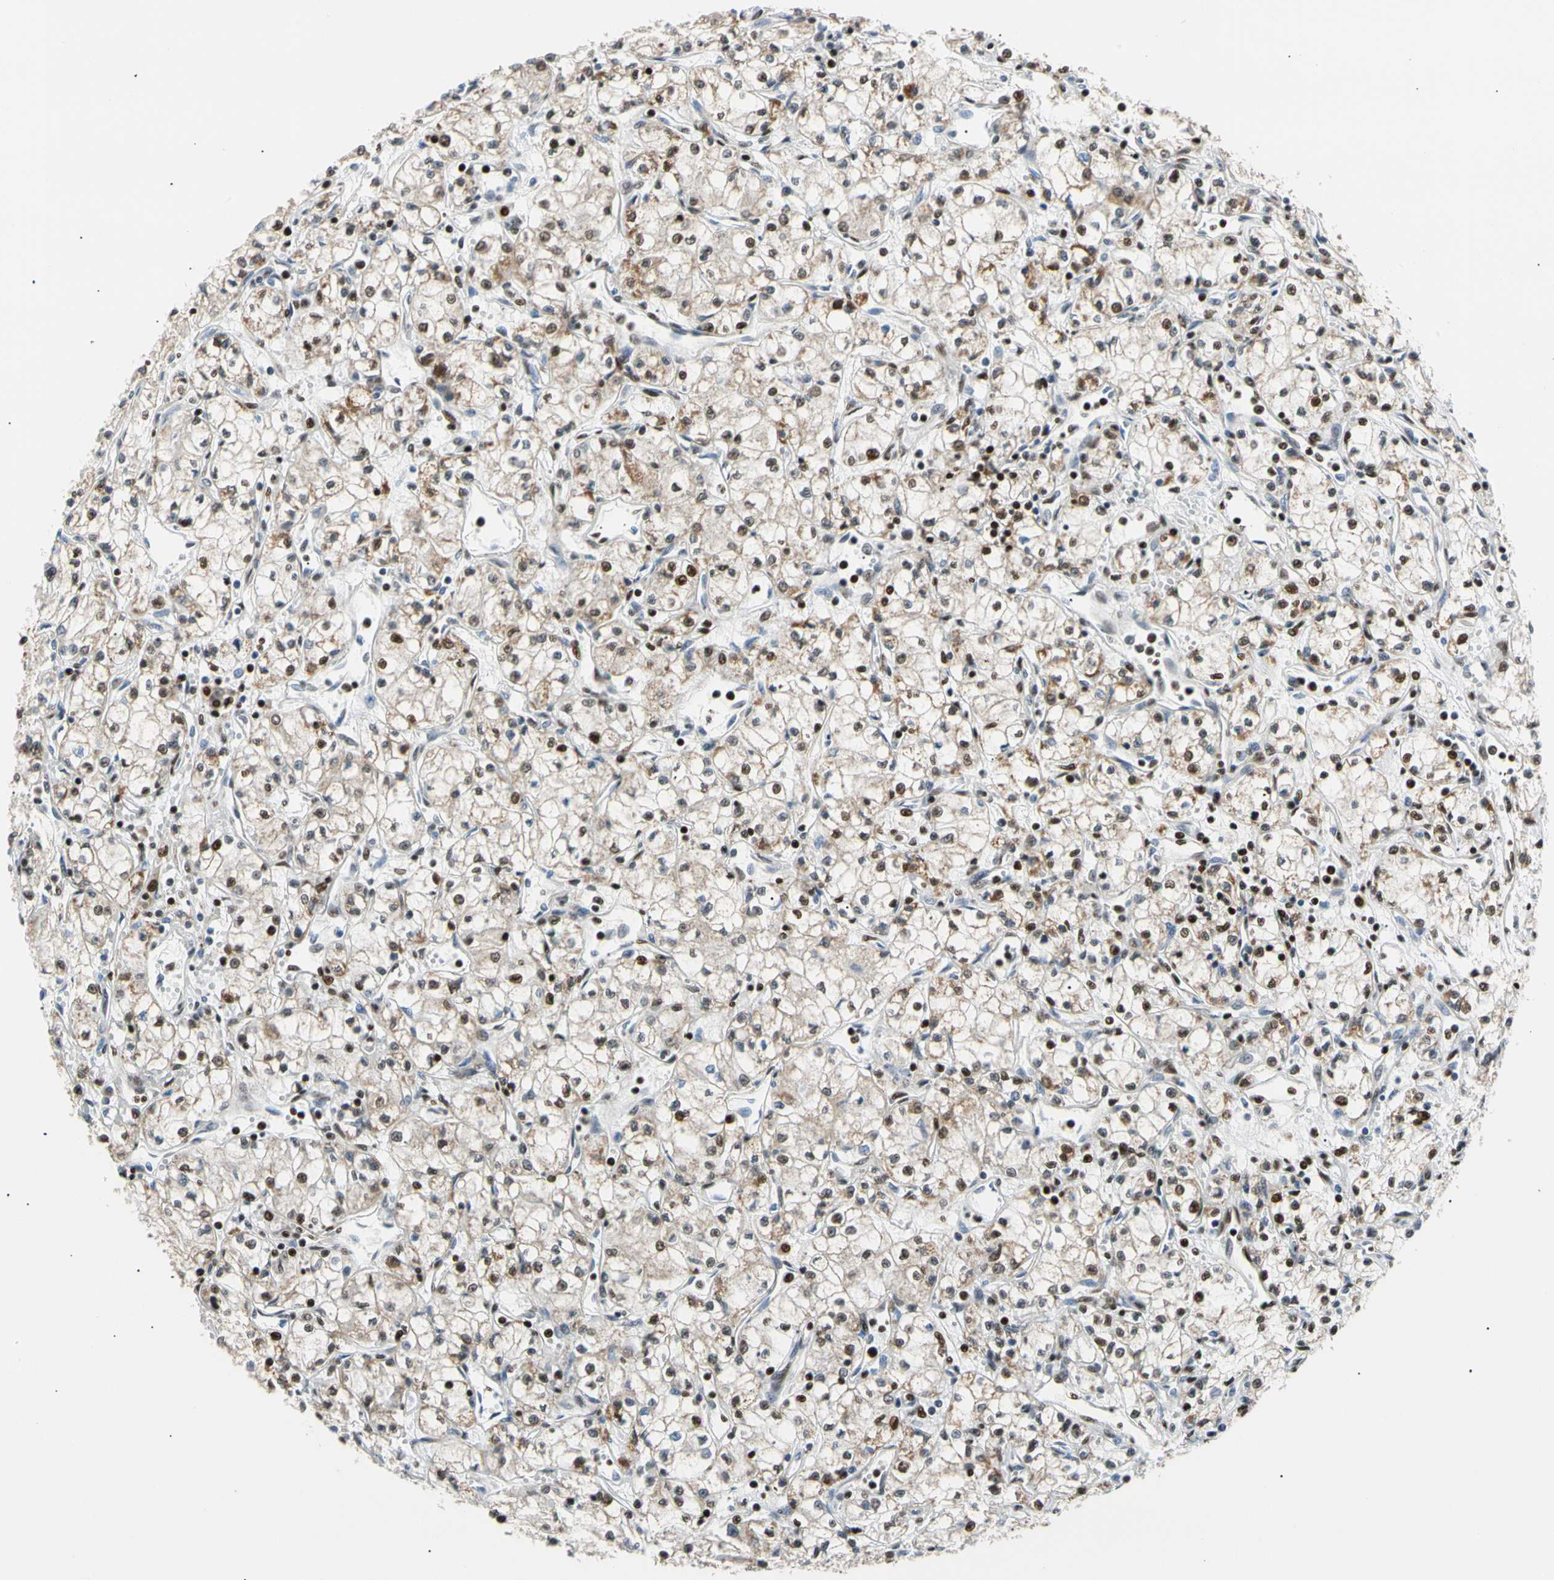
{"staining": {"intensity": "moderate", "quantity": "25%-75%", "location": "nuclear"}, "tissue": "renal cancer", "cell_type": "Tumor cells", "image_type": "cancer", "snomed": [{"axis": "morphology", "description": "Normal tissue, NOS"}, {"axis": "morphology", "description": "Adenocarcinoma, NOS"}, {"axis": "topography", "description": "Kidney"}], "caption": "Renal cancer tissue exhibits moderate nuclear staining in approximately 25%-75% of tumor cells", "gene": "E2F1", "patient": {"sex": "male", "age": 59}}